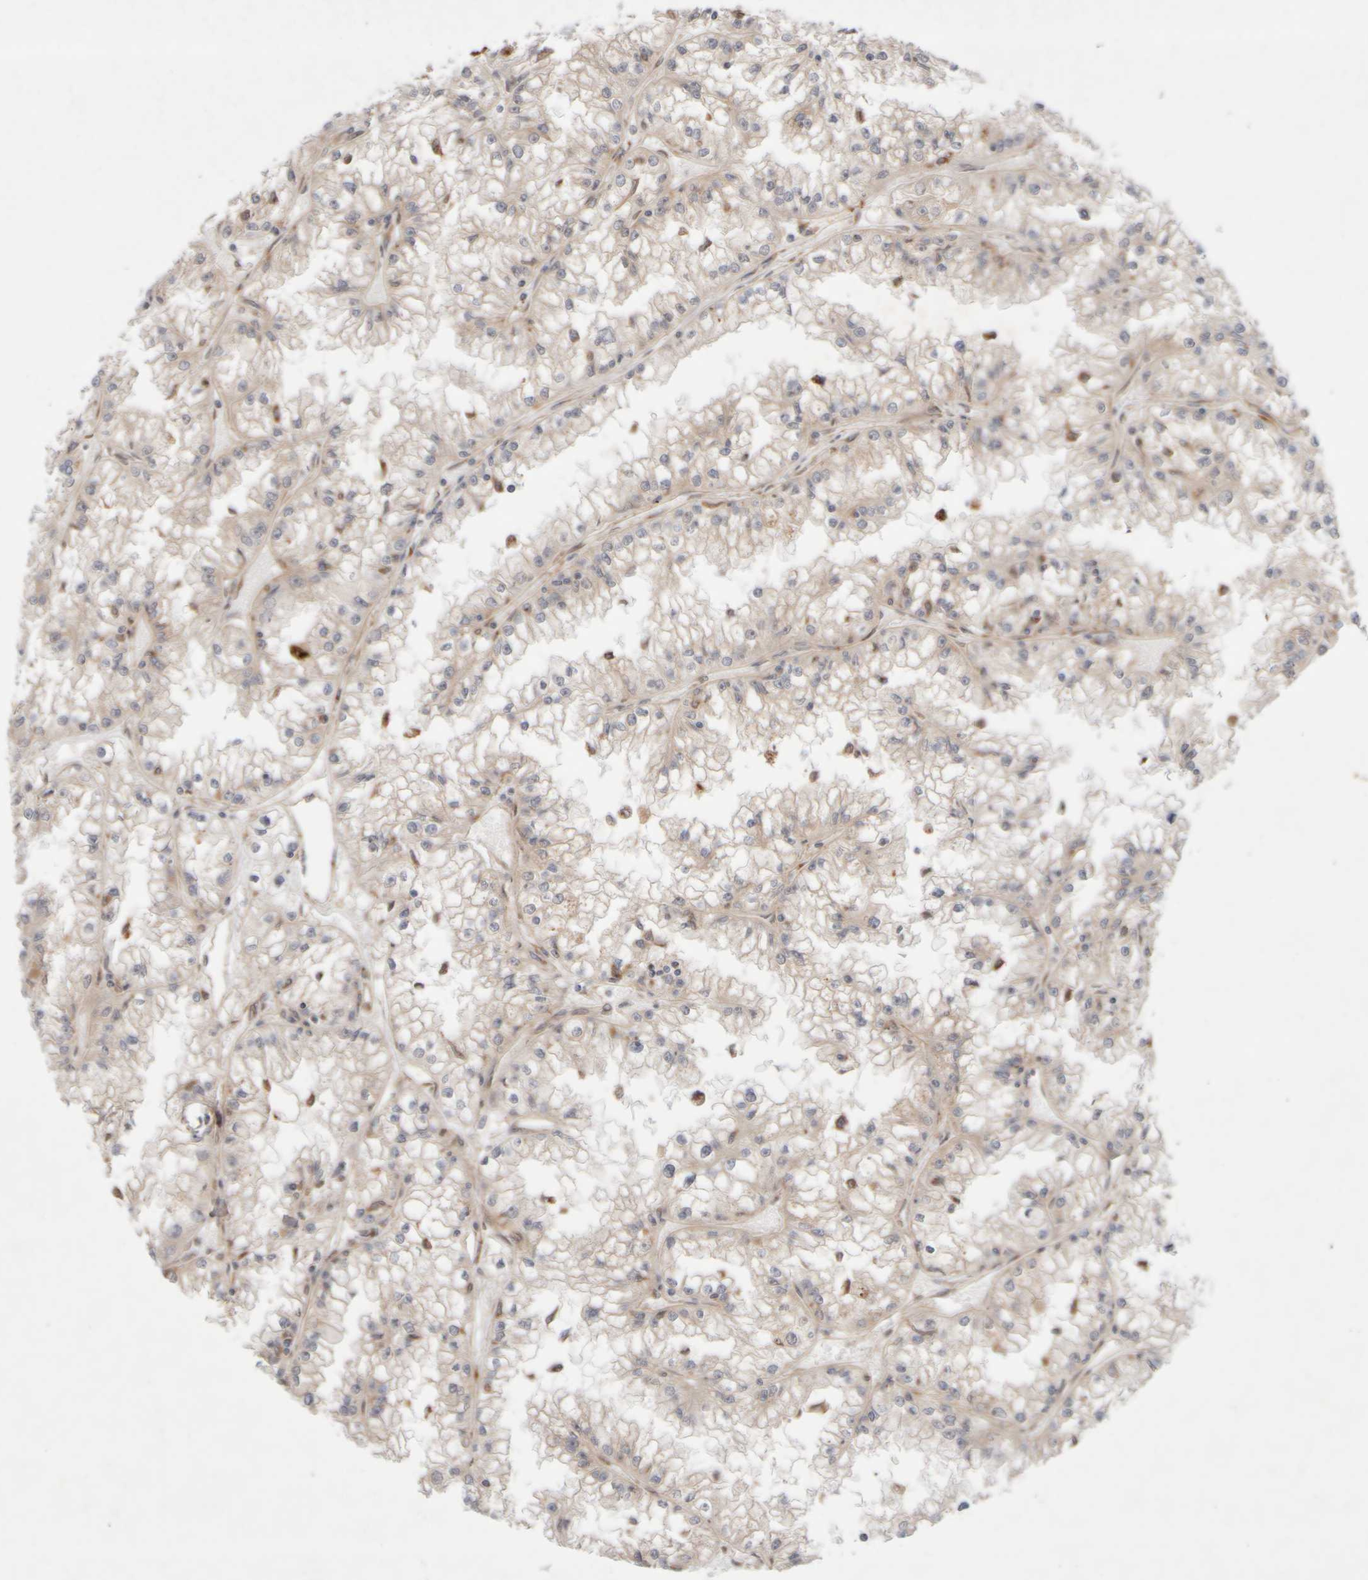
{"staining": {"intensity": "weak", "quantity": "<25%", "location": "cytoplasmic/membranous"}, "tissue": "renal cancer", "cell_type": "Tumor cells", "image_type": "cancer", "snomed": [{"axis": "morphology", "description": "Adenocarcinoma, NOS"}, {"axis": "topography", "description": "Kidney"}], "caption": "Tumor cells are negative for protein expression in human adenocarcinoma (renal). (DAB (3,3'-diaminobenzidine) immunohistochemistry (IHC) with hematoxylin counter stain).", "gene": "GCN1", "patient": {"sex": "male", "age": 56}}